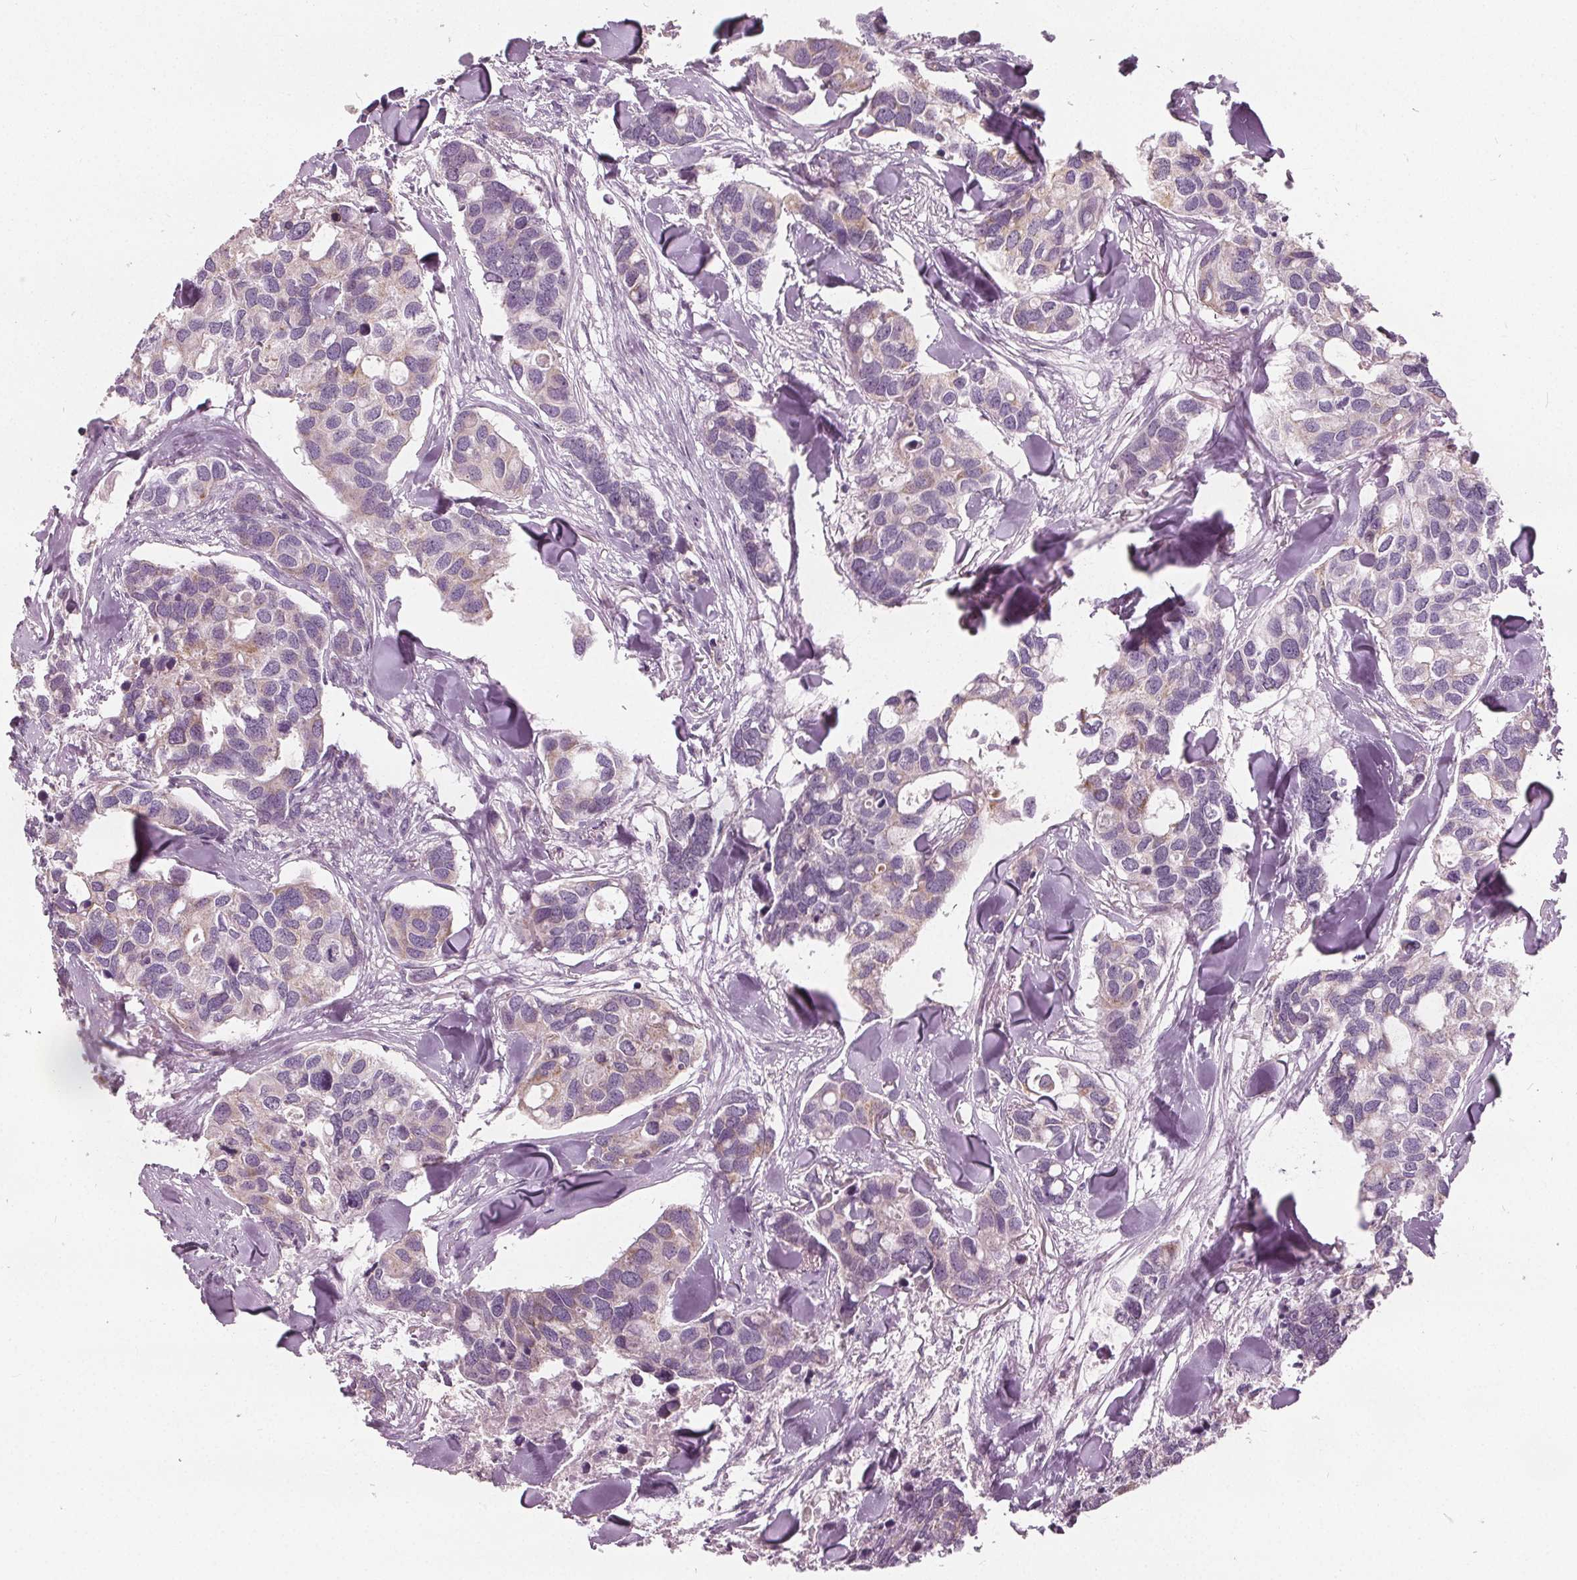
{"staining": {"intensity": "weak", "quantity": "<25%", "location": "cytoplasmic/membranous"}, "tissue": "breast cancer", "cell_type": "Tumor cells", "image_type": "cancer", "snomed": [{"axis": "morphology", "description": "Duct carcinoma"}, {"axis": "topography", "description": "Breast"}], "caption": "Breast cancer was stained to show a protein in brown. There is no significant positivity in tumor cells. (Stains: DAB (3,3'-diaminobenzidine) immunohistochemistry with hematoxylin counter stain, Microscopy: brightfield microscopy at high magnification).", "gene": "ECI2", "patient": {"sex": "female", "age": 83}}